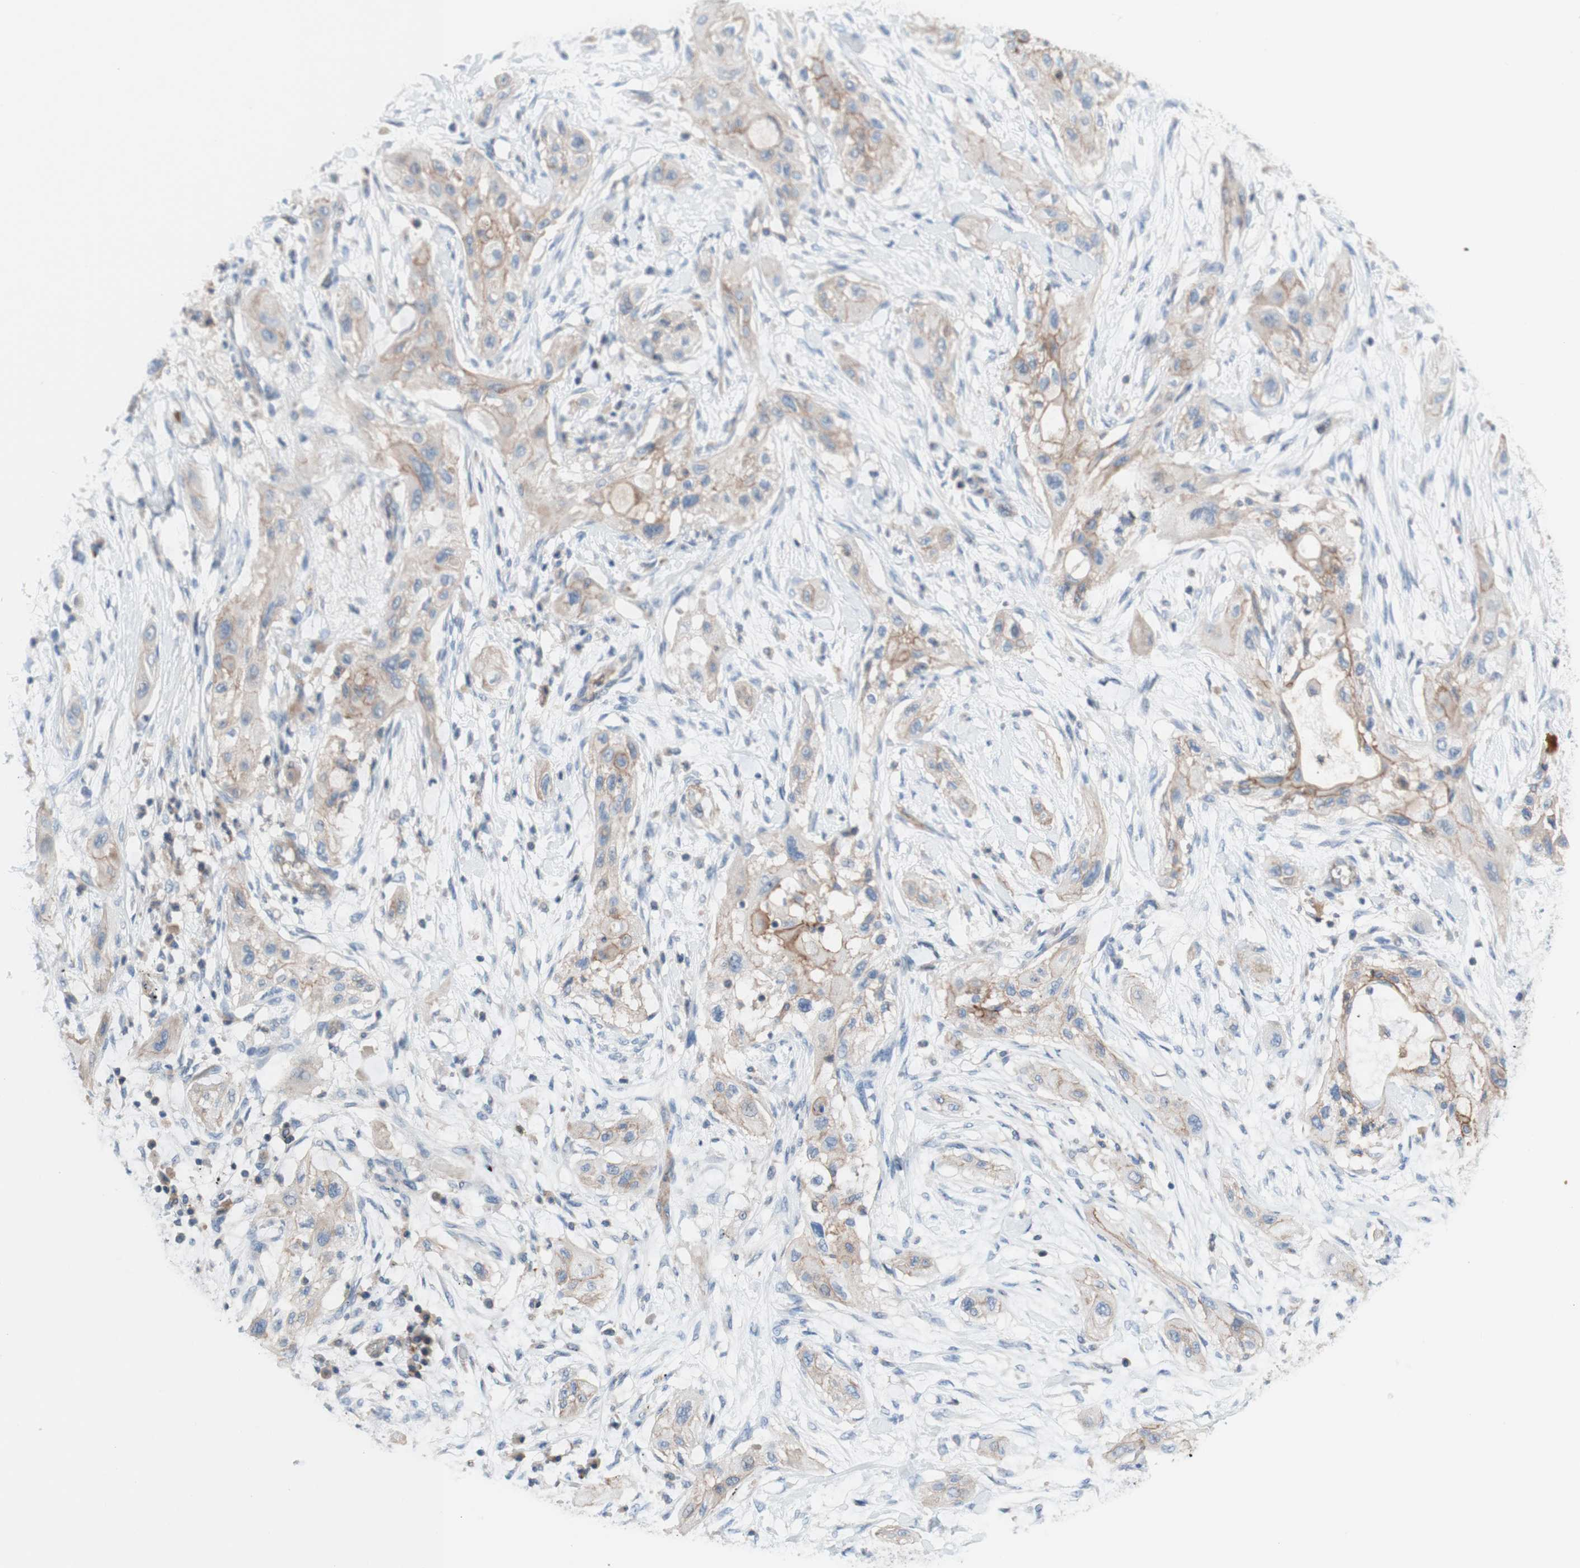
{"staining": {"intensity": "weak", "quantity": ">75%", "location": "cytoplasmic/membranous"}, "tissue": "lung cancer", "cell_type": "Tumor cells", "image_type": "cancer", "snomed": [{"axis": "morphology", "description": "Squamous cell carcinoma, NOS"}, {"axis": "topography", "description": "Lung"}], "caption": "Immunohistochemical staining of lung cancer exhibits low levels of weak cytoplasmic/membranous protein expression in about >75% of tumor cells. (DAB = brown stain, brightfield microscopy at high magnification).", "gene": "CD46", "patient": {"sex": "female", "age": 47}}